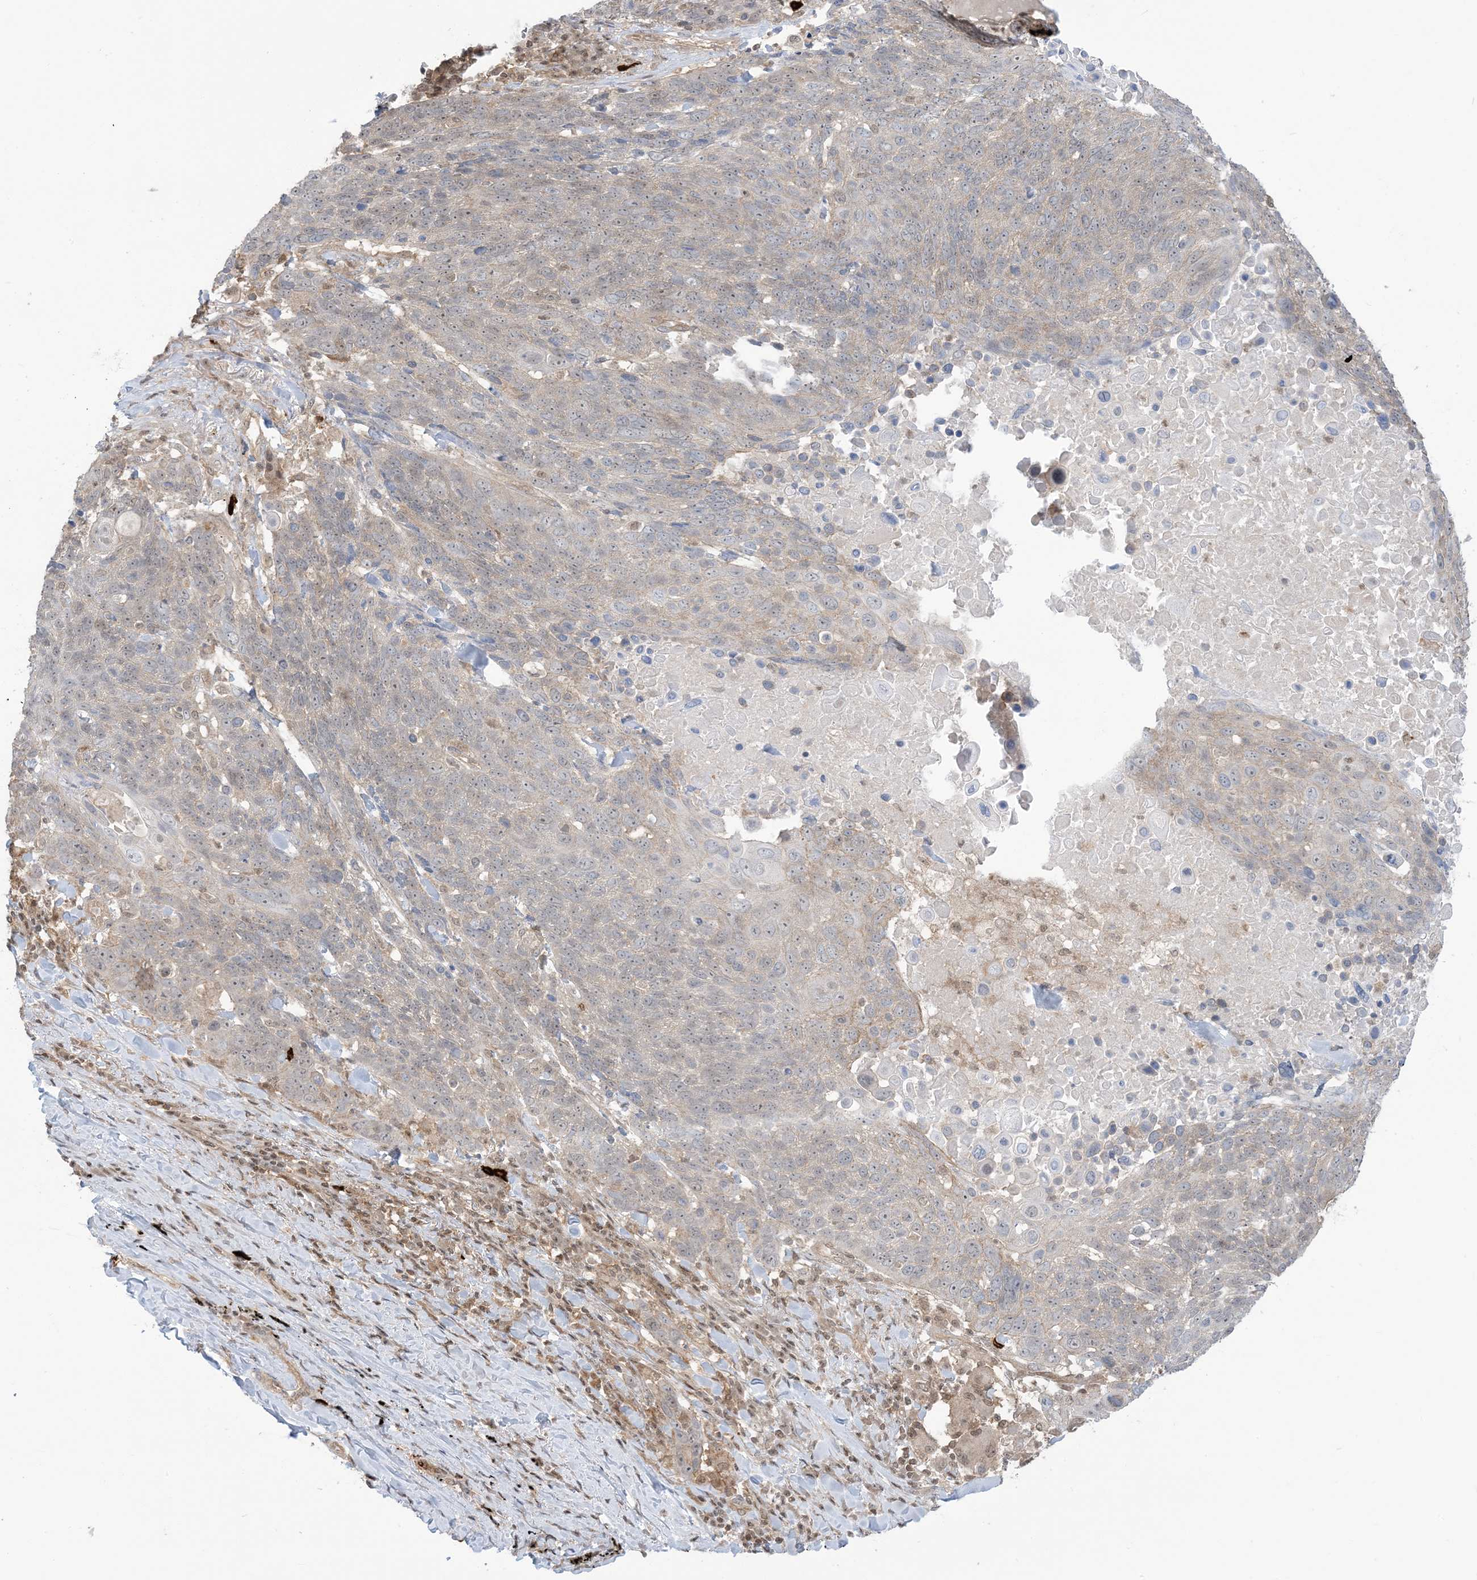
{"staining": {"intensity": "weak", "quantity": "<25%", "location": "nuclear"}, "tissue": "lung cancer", "cell_type": "Tumor cells", "image_type": "cancer", "snomed": [{"axis": "morphology", "description": "Squamous cell carcinoma, NOS"}, {"axis": "topography", "description": "Lung"}], "caption": "Tumor cells show no significant expression in lung cancer (squamous cell carcinoma). The staining was performed using DAB to visualize the protein expression in brown, while the nuclei were stained in blue with hematoxylin (Magnification: 20x).", "gene": "PPP1R7", "patient": {"sex": "male", "age": 66}}